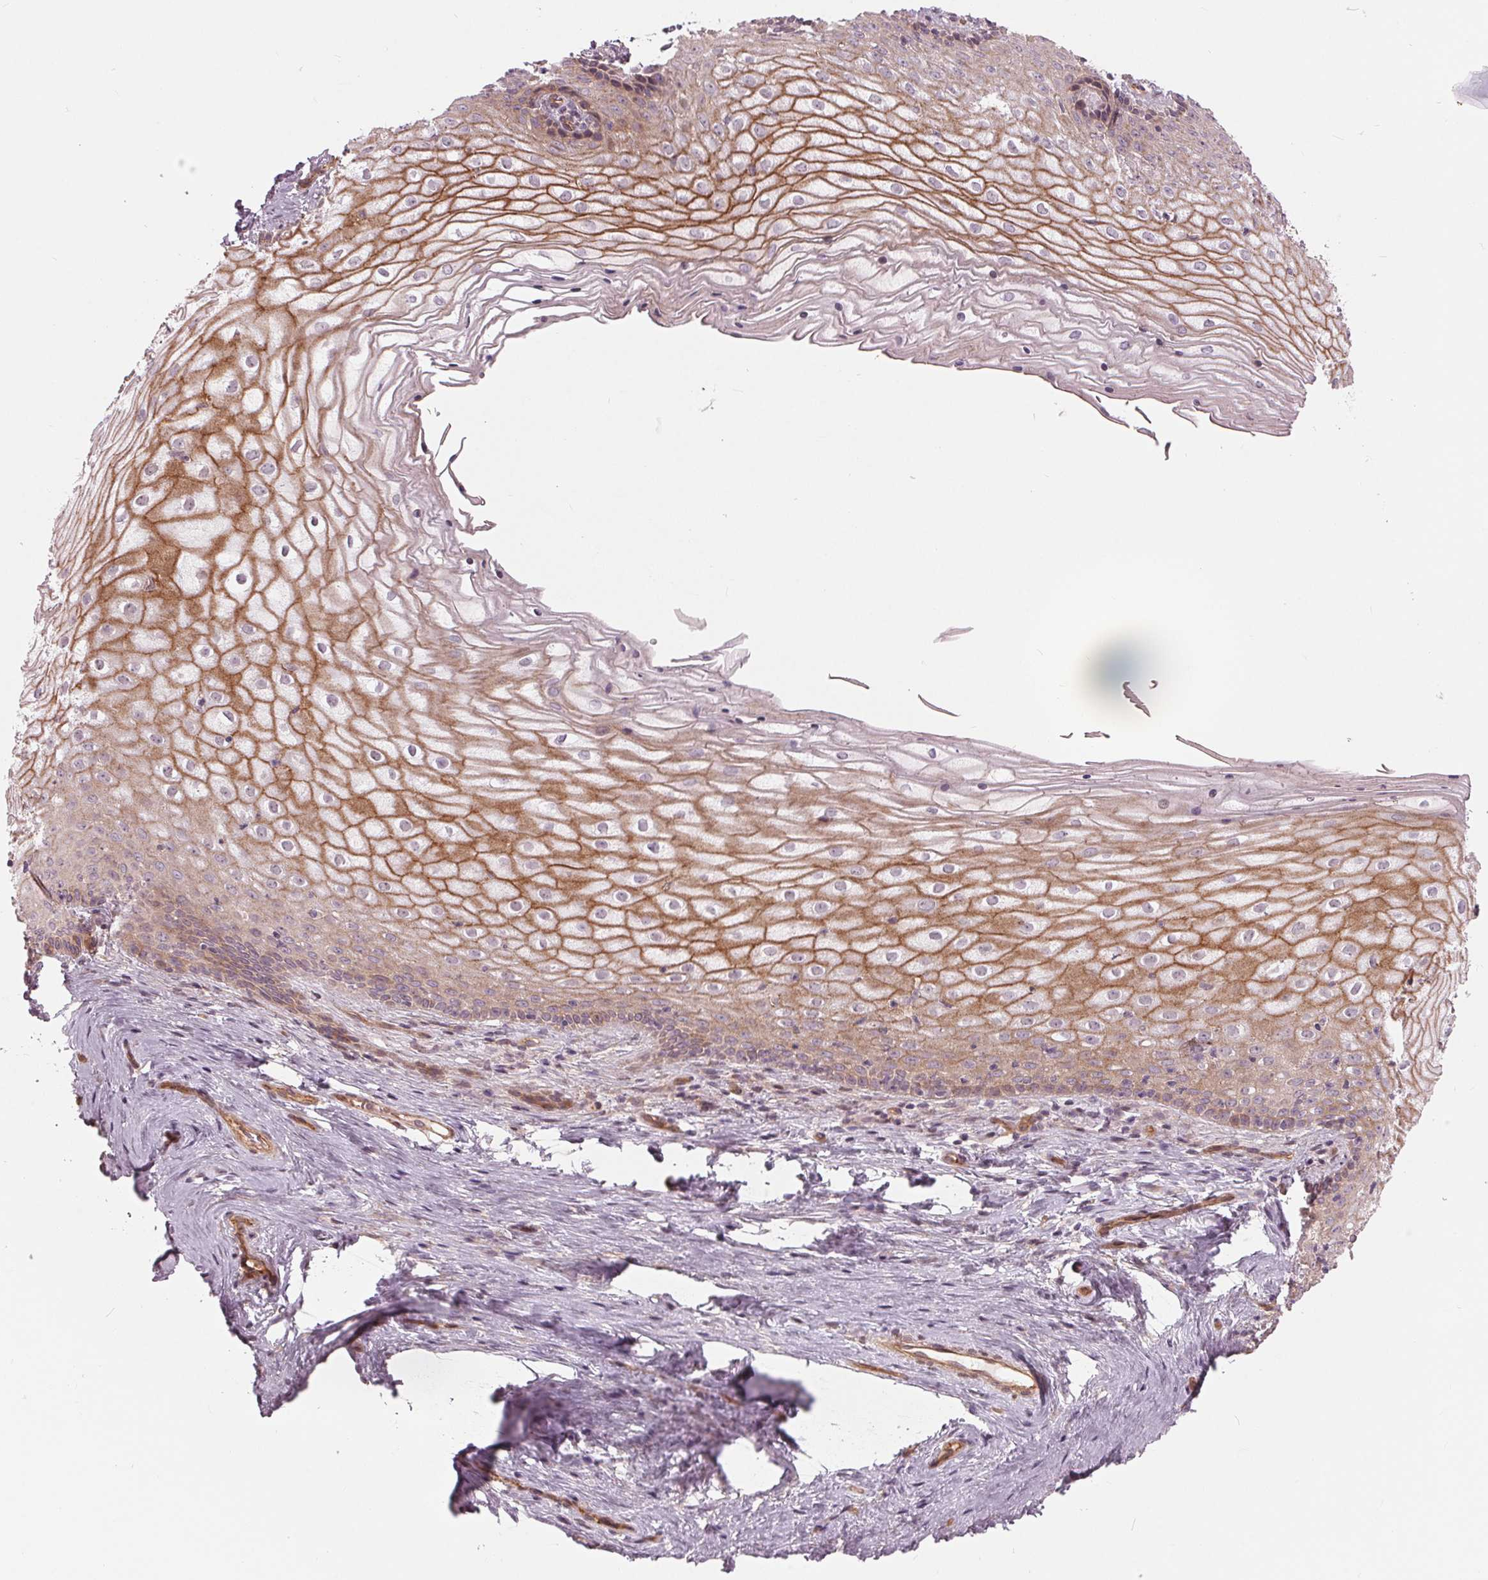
{"staining": {"intensity": "moderate", "quantity": "25%-75%", "location": "cytoplasmic/membranous"}, "tissue": "vagina", "cell_type": "Squamous epithelial cells", "image_type": "normal", "snomed": [{"axis": "morphology", "description": "Normal tissue, NOS"}, {"axis": "topography", "description": "Vagina"}], "caption": "IHC (DAB) staining of unremarkable human vagina reveals moderate cytoplasmic/membranous protein expression in approximately 25%-75% of squamous epithelial cells.", "gene": "TXNIP", "patient": {"sex": "female", "age": 45}}